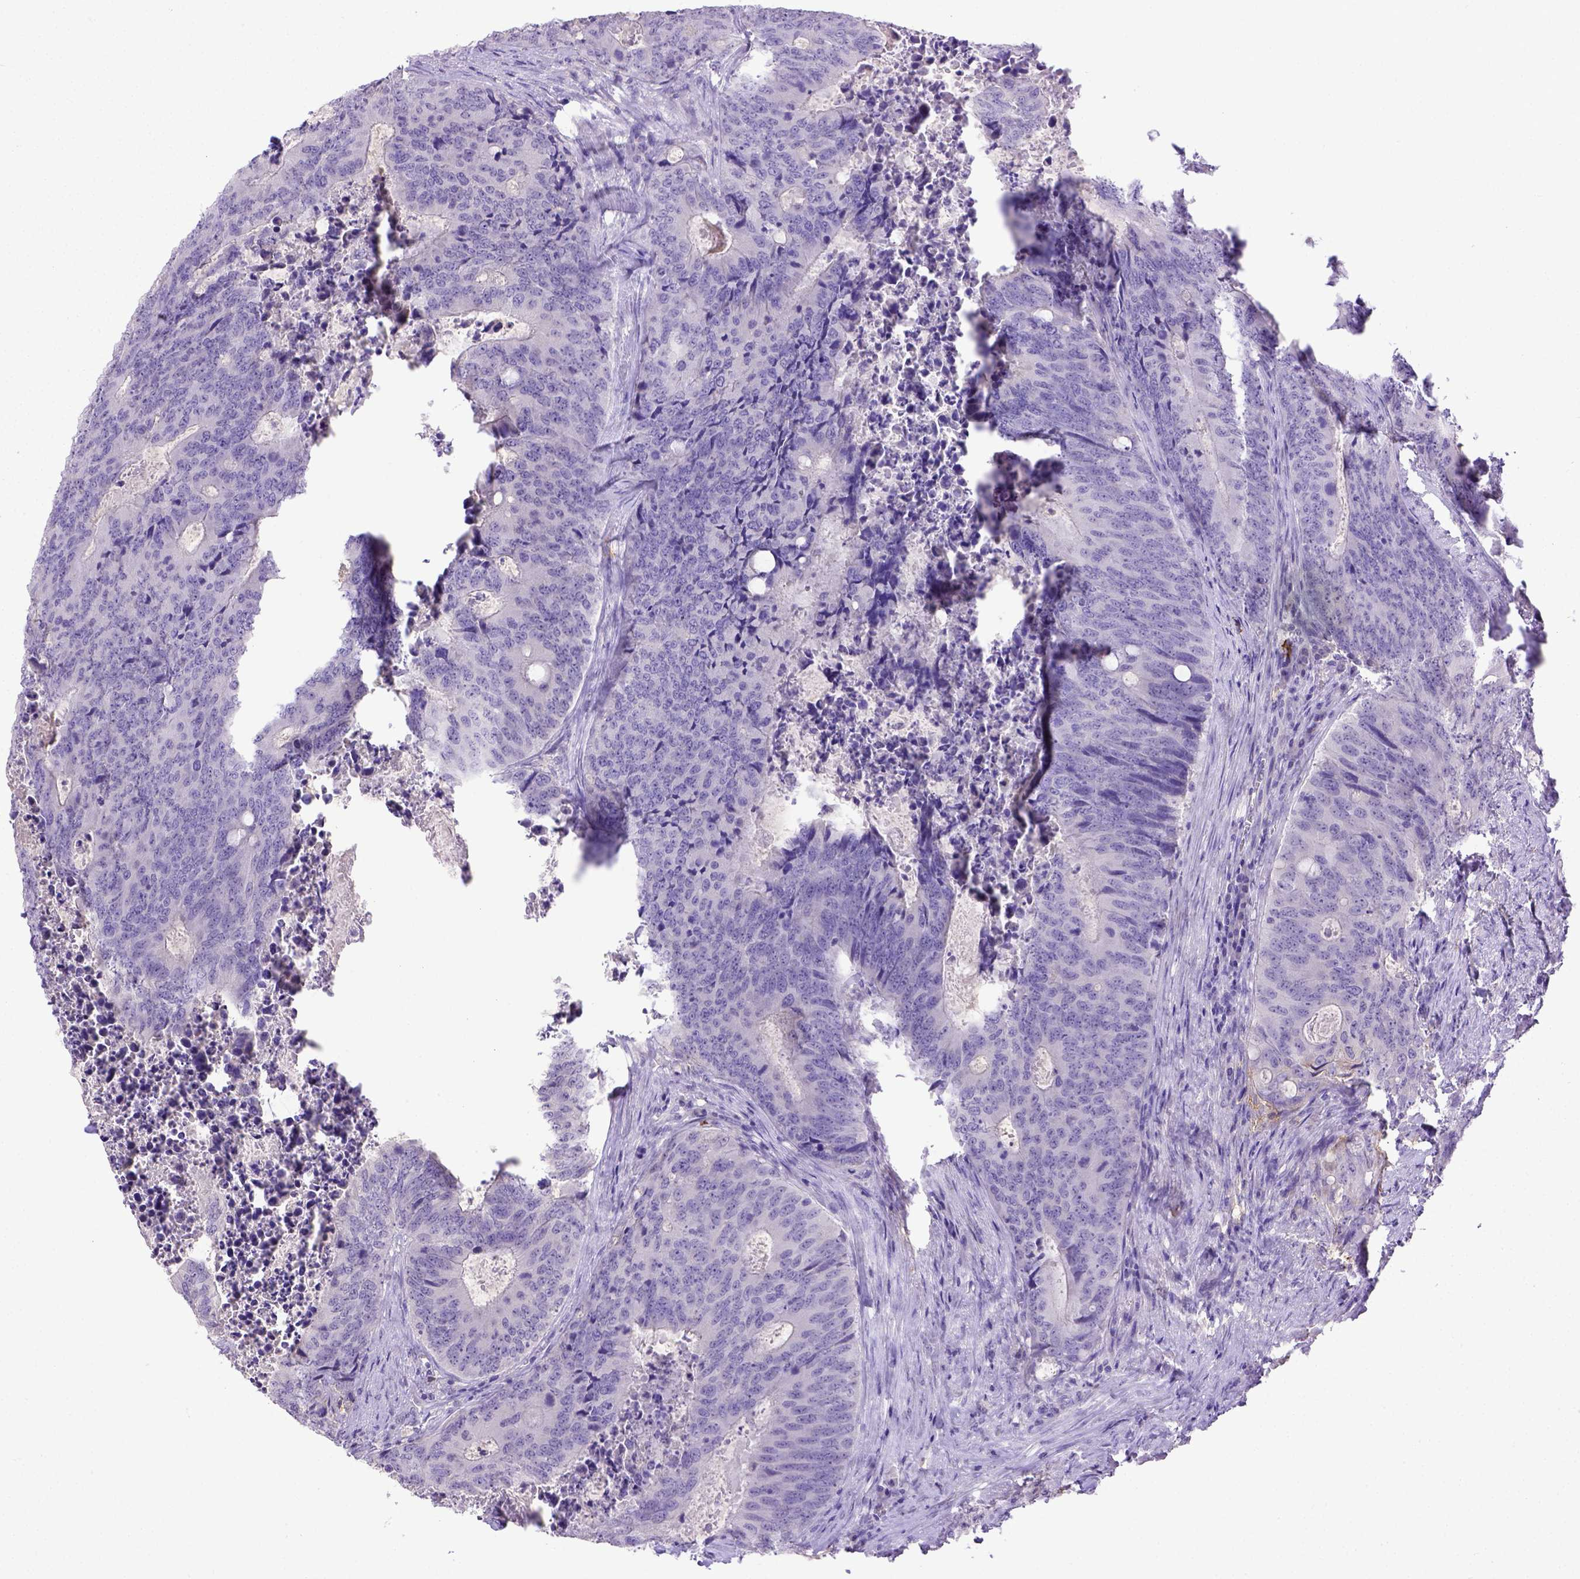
{"staining": {"intensity": "negative", "quantity": "none", "location": "none"}, "tissue": "colorectal cancer", "cell_type": "Tumor cells", "image_type": "cancer", "snomed": [{"axis": "morphology", "description": "Adenocarcinoma, NOS"}, {"axis": "topography", "description": "Colon"}], "caption": "A high-resolution micrograph shows IHC staining of colorectal adenocarcinoma, which reveals no significant staining in tumor cells.", "gene": "B3GAT1", "patient": {"sex": "male", "age": 67}}